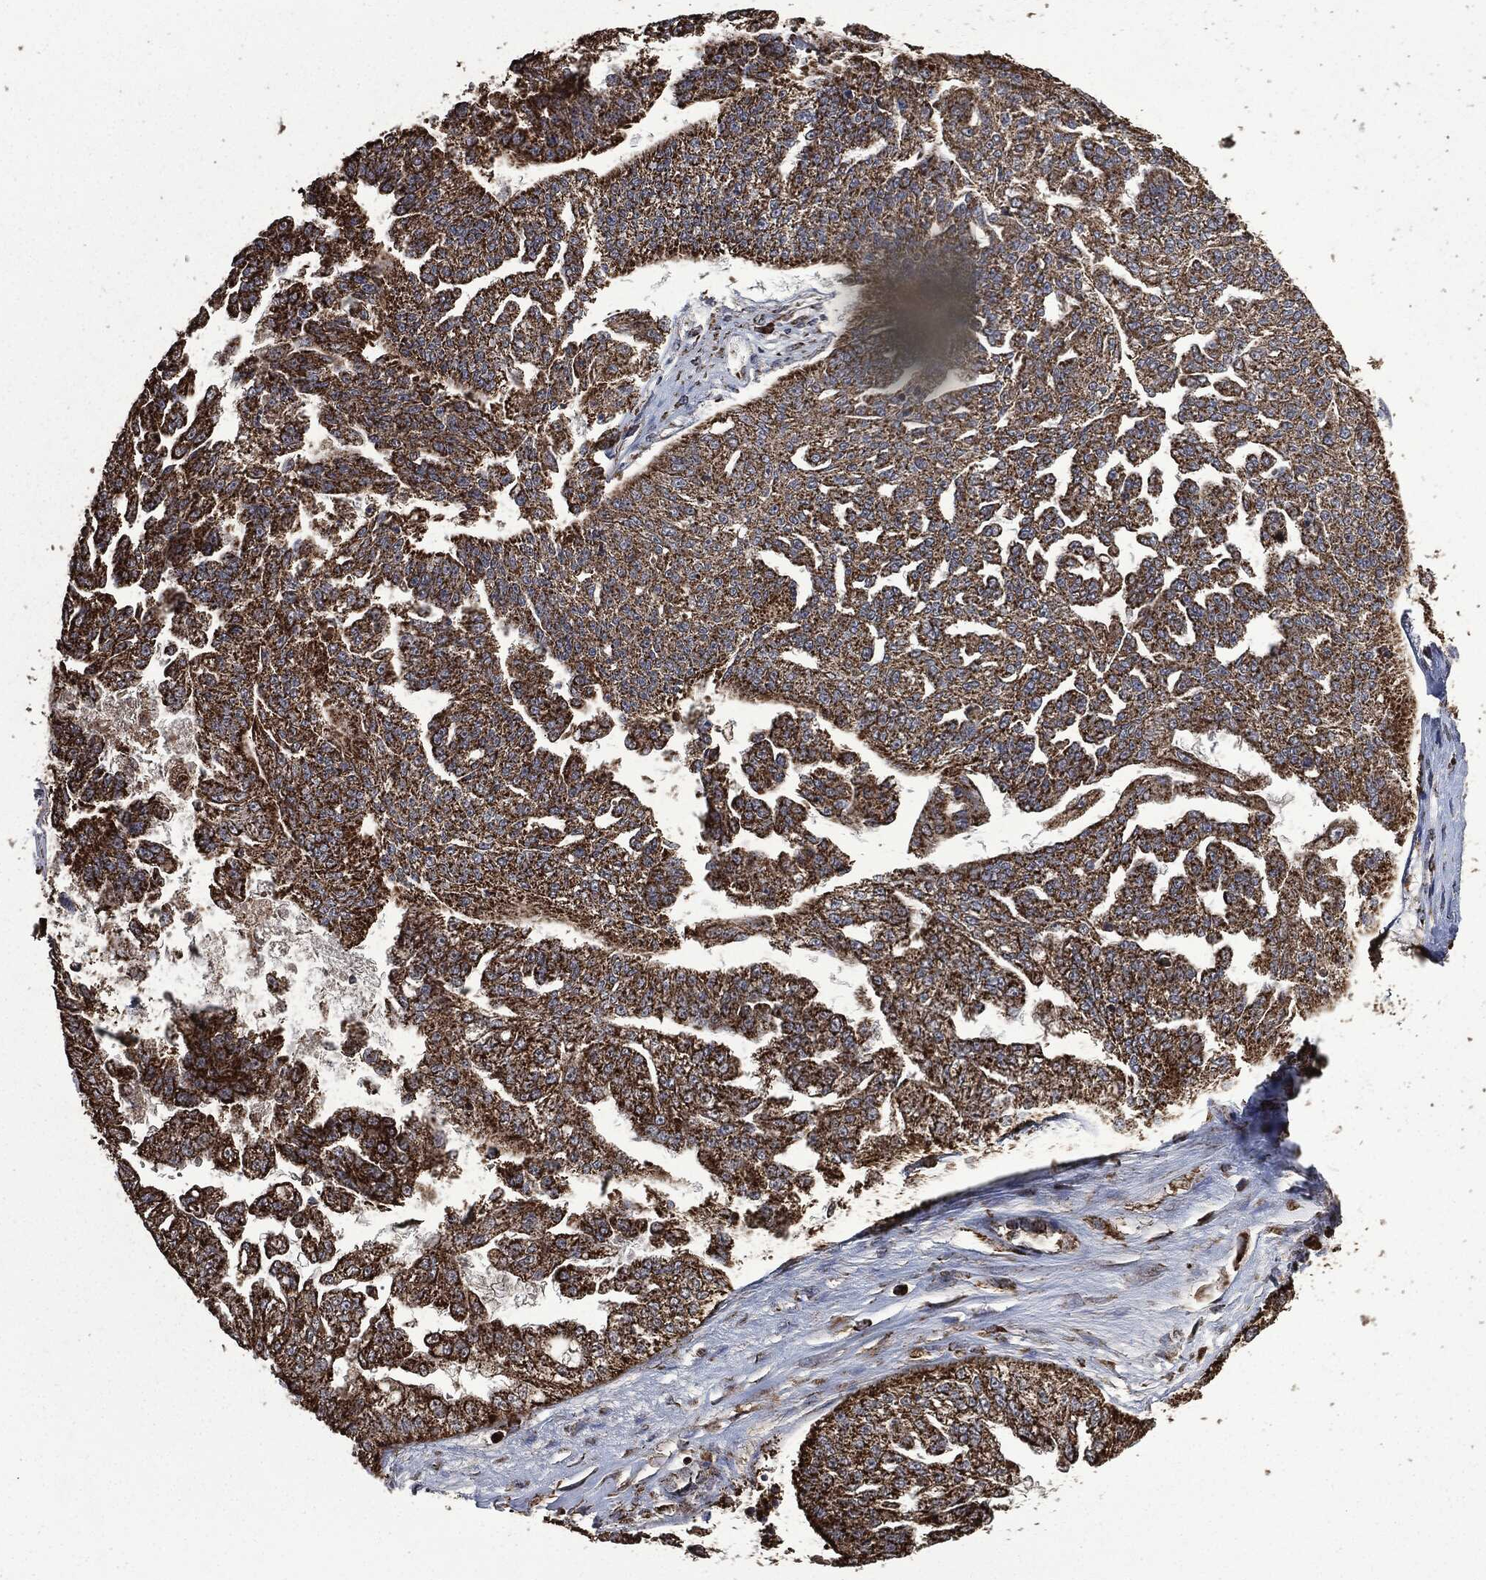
{"staining": {"intensity": "strong", "quantity": ">75%", "location": "cytoplasmic/membranous"}, "tissue": "ovarian cancer", "cell_type": "Tumor cells", "image_type": "cancer", "snomed": [{"axis": "morphology", "description": "Cystadenocarcinoma, serous, NOS"}, {"axis": "topography", "description": "Ovary"}], "caption": "Immunohistochemical staining of ovarian cancer (serous cystadenocarcinoma) exhibits high levels of strong cytoplasmic/membranous protein positivity in approximately >75% of tumor cells.", "gene": "LIG3", "patient": {"sex": "female", "age": 58}}